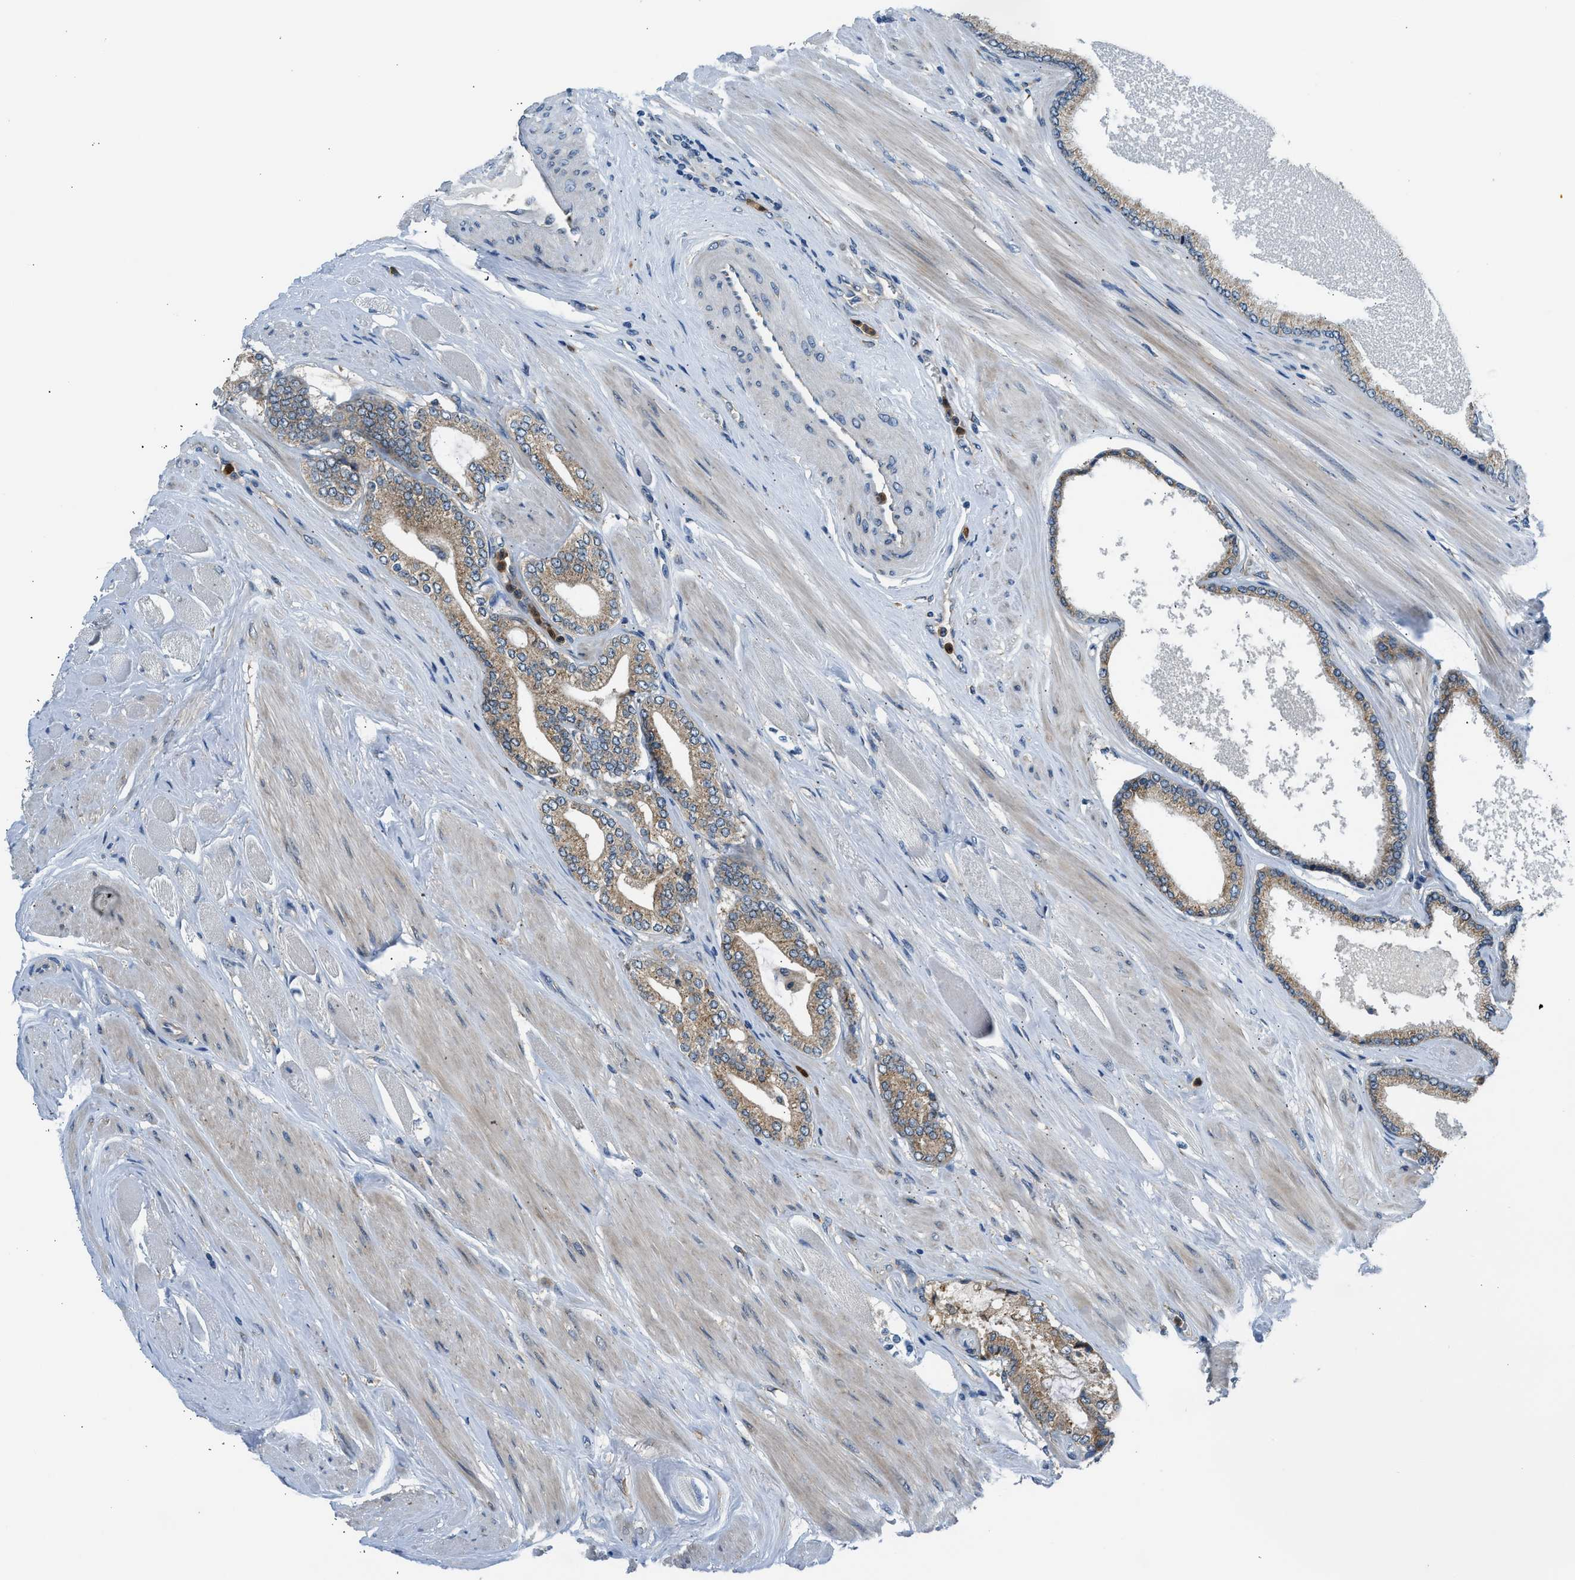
{"staining": {"intensity": "weak", "quantity": ">75%", "location": "cytoplasmic/membranous"}, "tissue": "prostate cancer", "cell_type": "Tumor cells", "image_type": "cancer", "snomed": [{"axis": "morphology", "description": "Adenocarcinoma, High grade"}, {"axis": "topography", "description": "Prostate"}], "caption": "A brown stain labels weak cytoplasmic/membranous expression of a protein in prostate cancer (adenocarcinoma (high-grade)) tumor cells.", "gene": "EDARADD", "patient": {"sex": "male", "age": 61}}